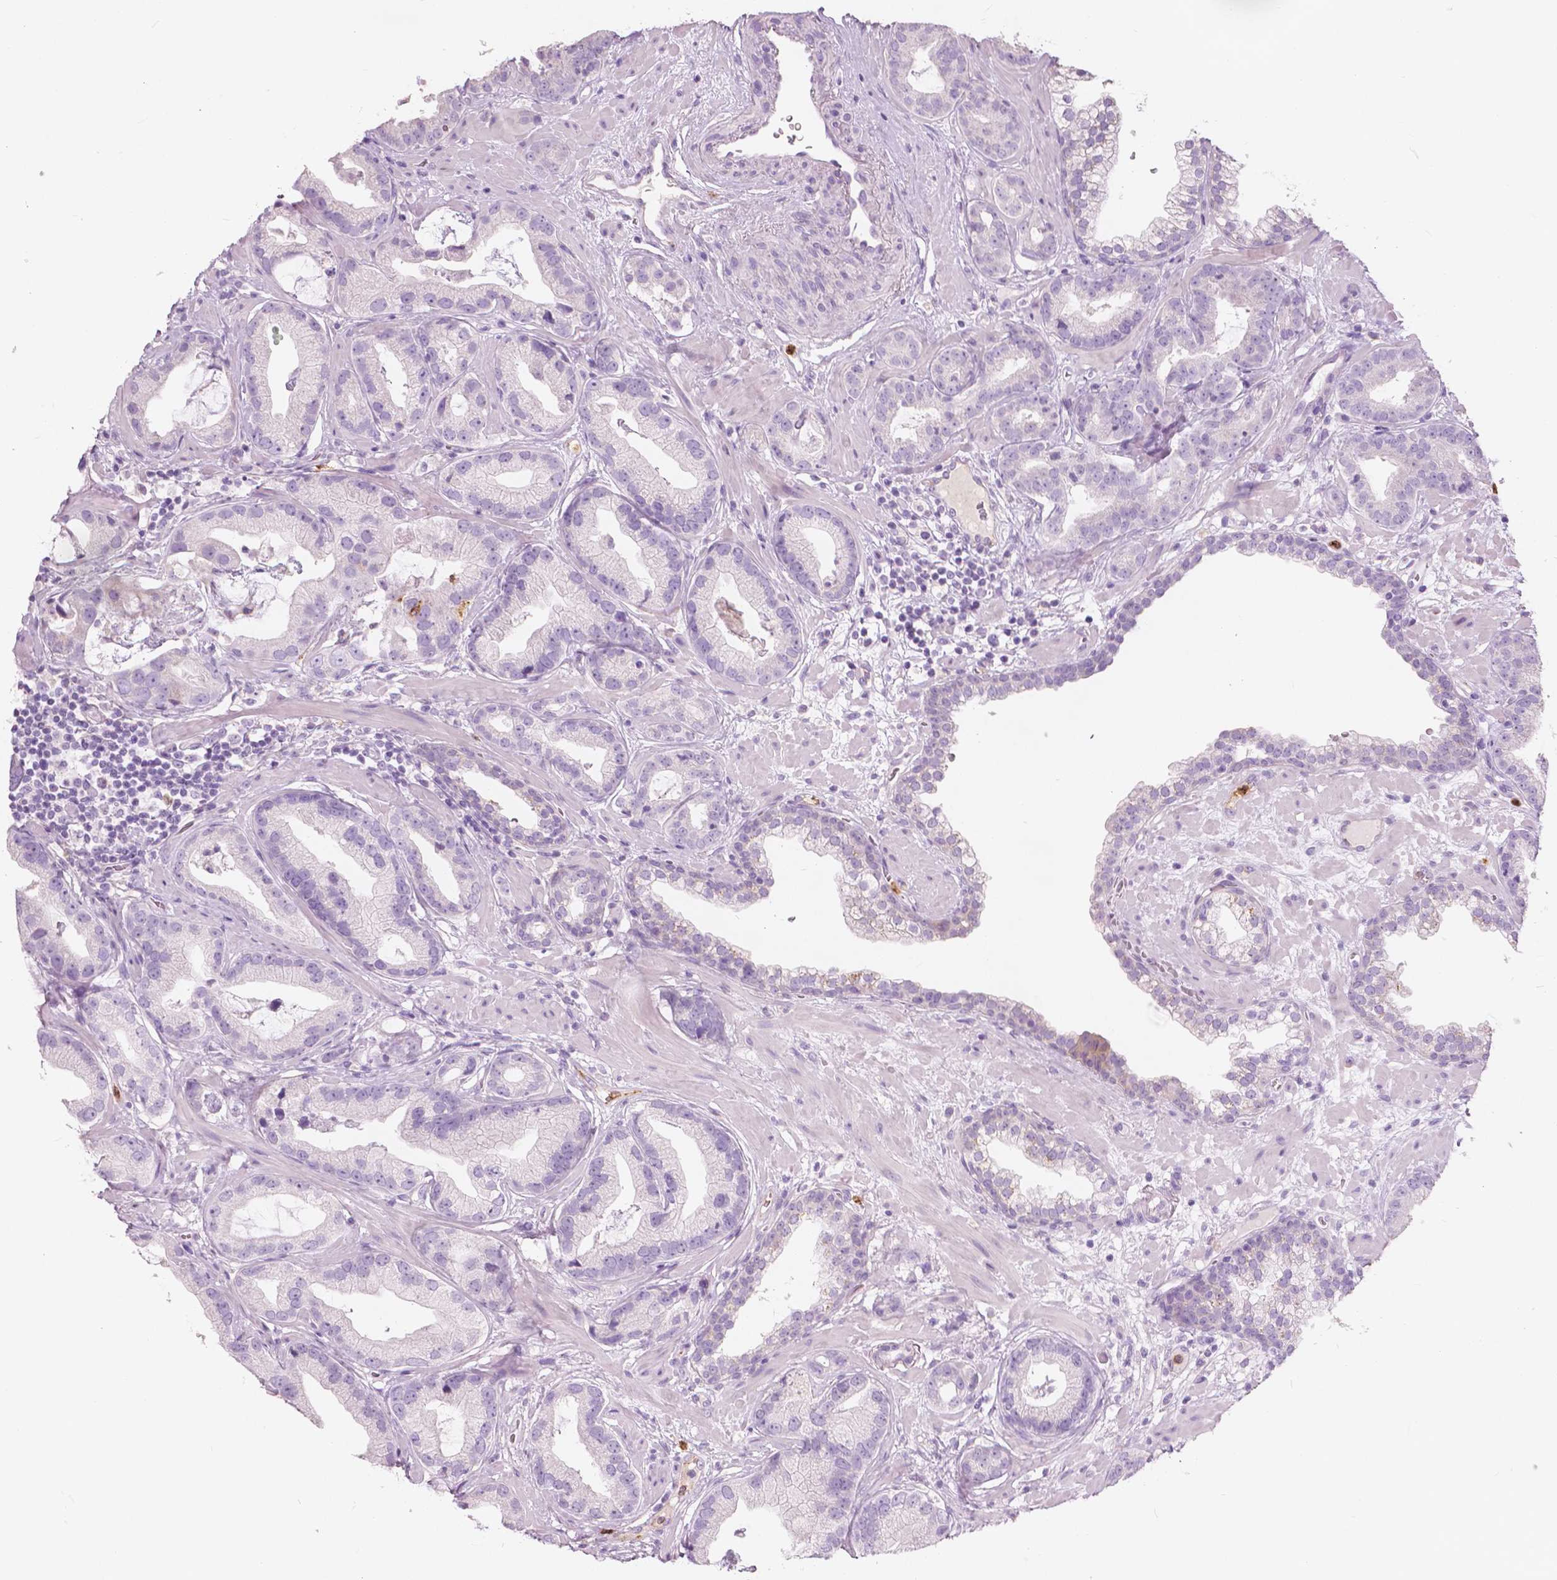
{"staining": {"intensity": "negative", "quantity": "none", "location": "none"}, "tissue": "prostate cancer", "cell_type": "Tumor cells", "image_type": "cancer", "snomed": [{"axis": "morphology", "description": "Adenocarcinoma, Low grade"}, {"axis": "topography", "description": "Prostate"}], "caption": "Immunohistochemical staining of human prostate low-grade adenocarcinoma shows no significant positivity in tumor cells.", "gene": "CXCR2", "patient": {"sex": "male", "age": 62}}